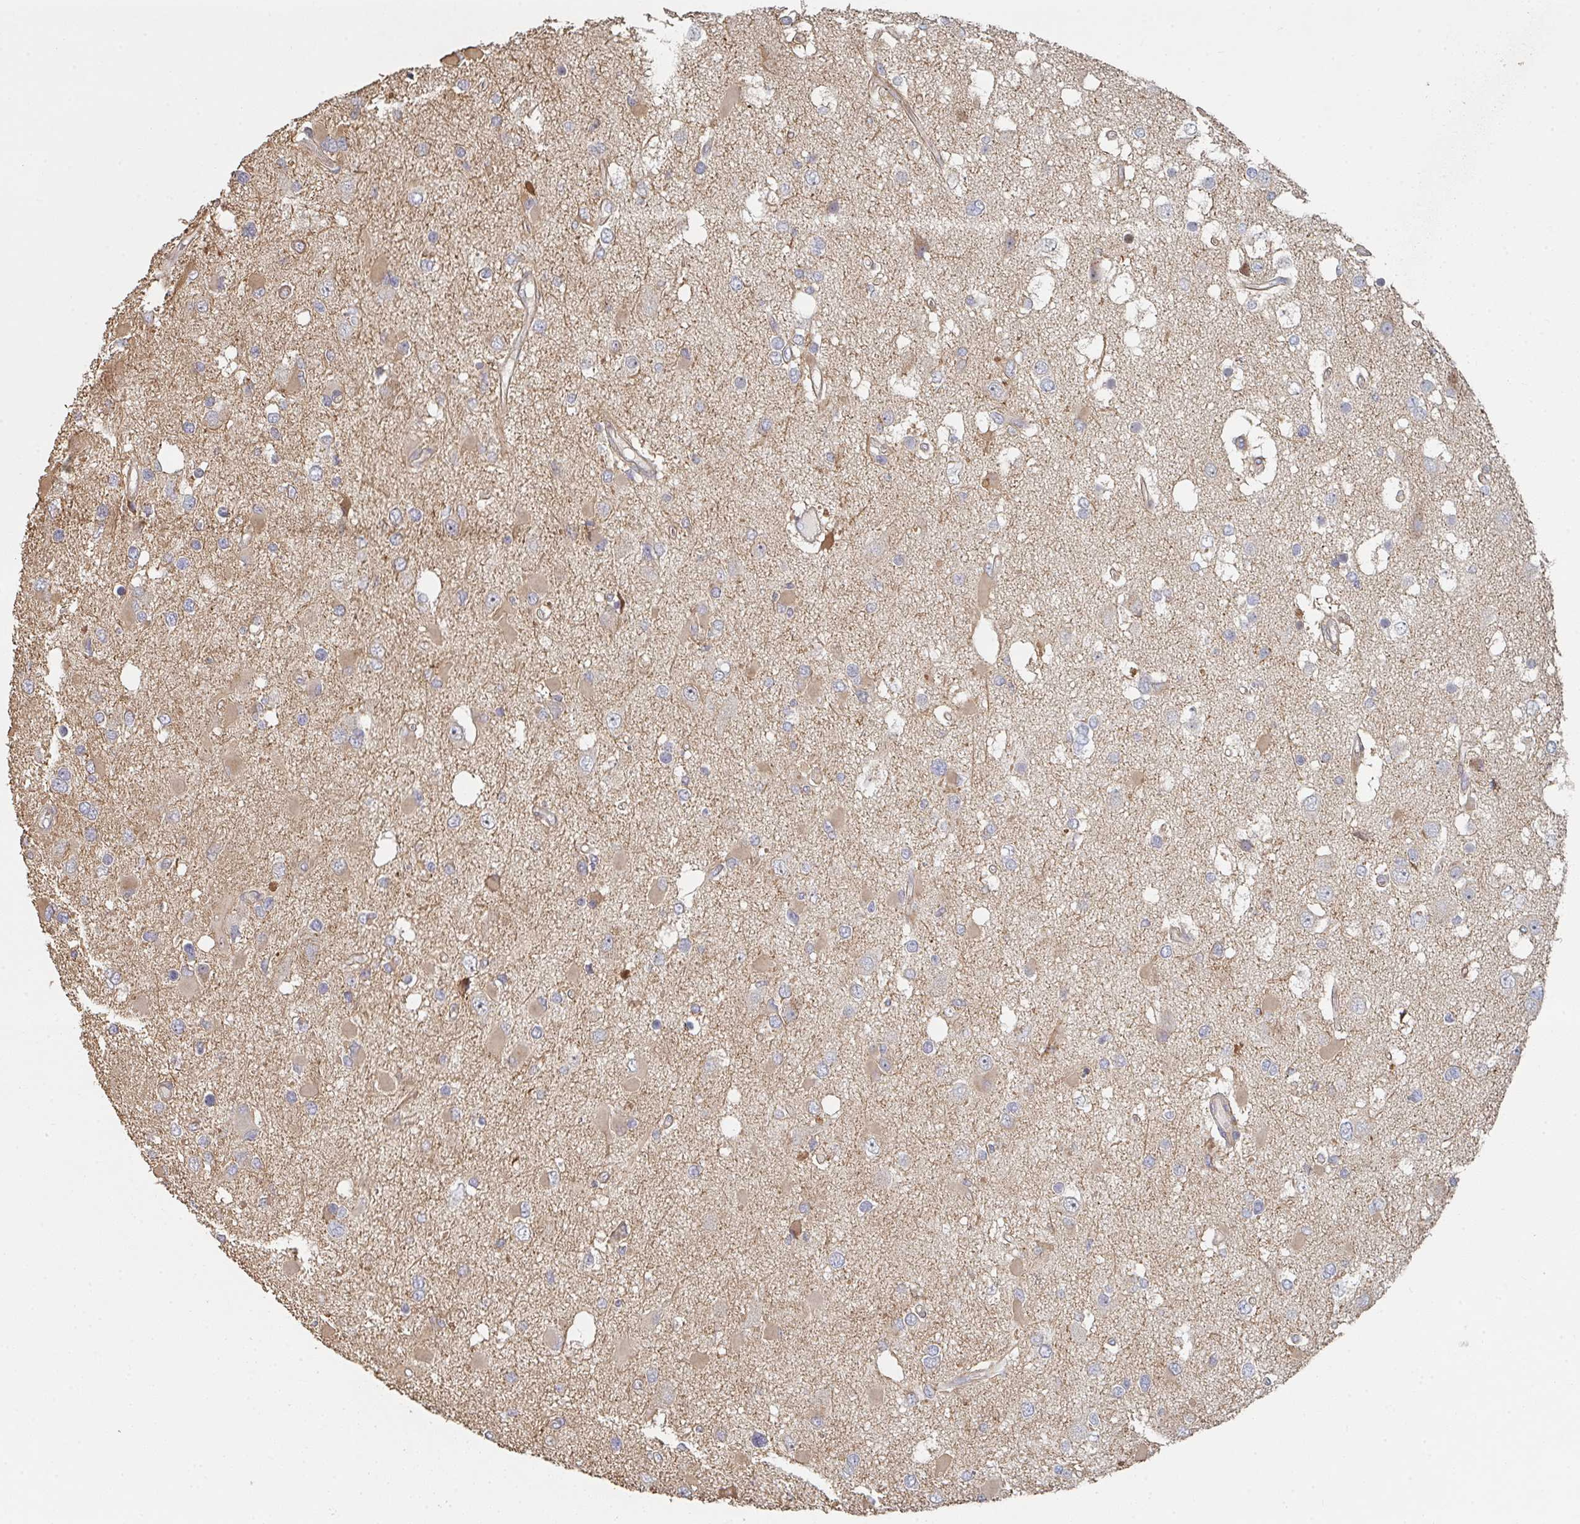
{"staining": {"intensity": "moderate", "quantity": "<25%", "location": "cytoplasmic/membranous"}, "tissue": "glioma", "cell_type": "Tumor cells", "image_type": "cancer", "snomed": [{"axis": "morphology", "description": "Glioma, malignant, High grade"}, {"axis": "topography", "description": "Brain"}], "caption": "Protein staining displays moderate cytoplasmic/membranous expression in approximately <25% of tumor cells in glioma.", "gene": "PTEN", "patient": {"sex": "male", "age": 53}}